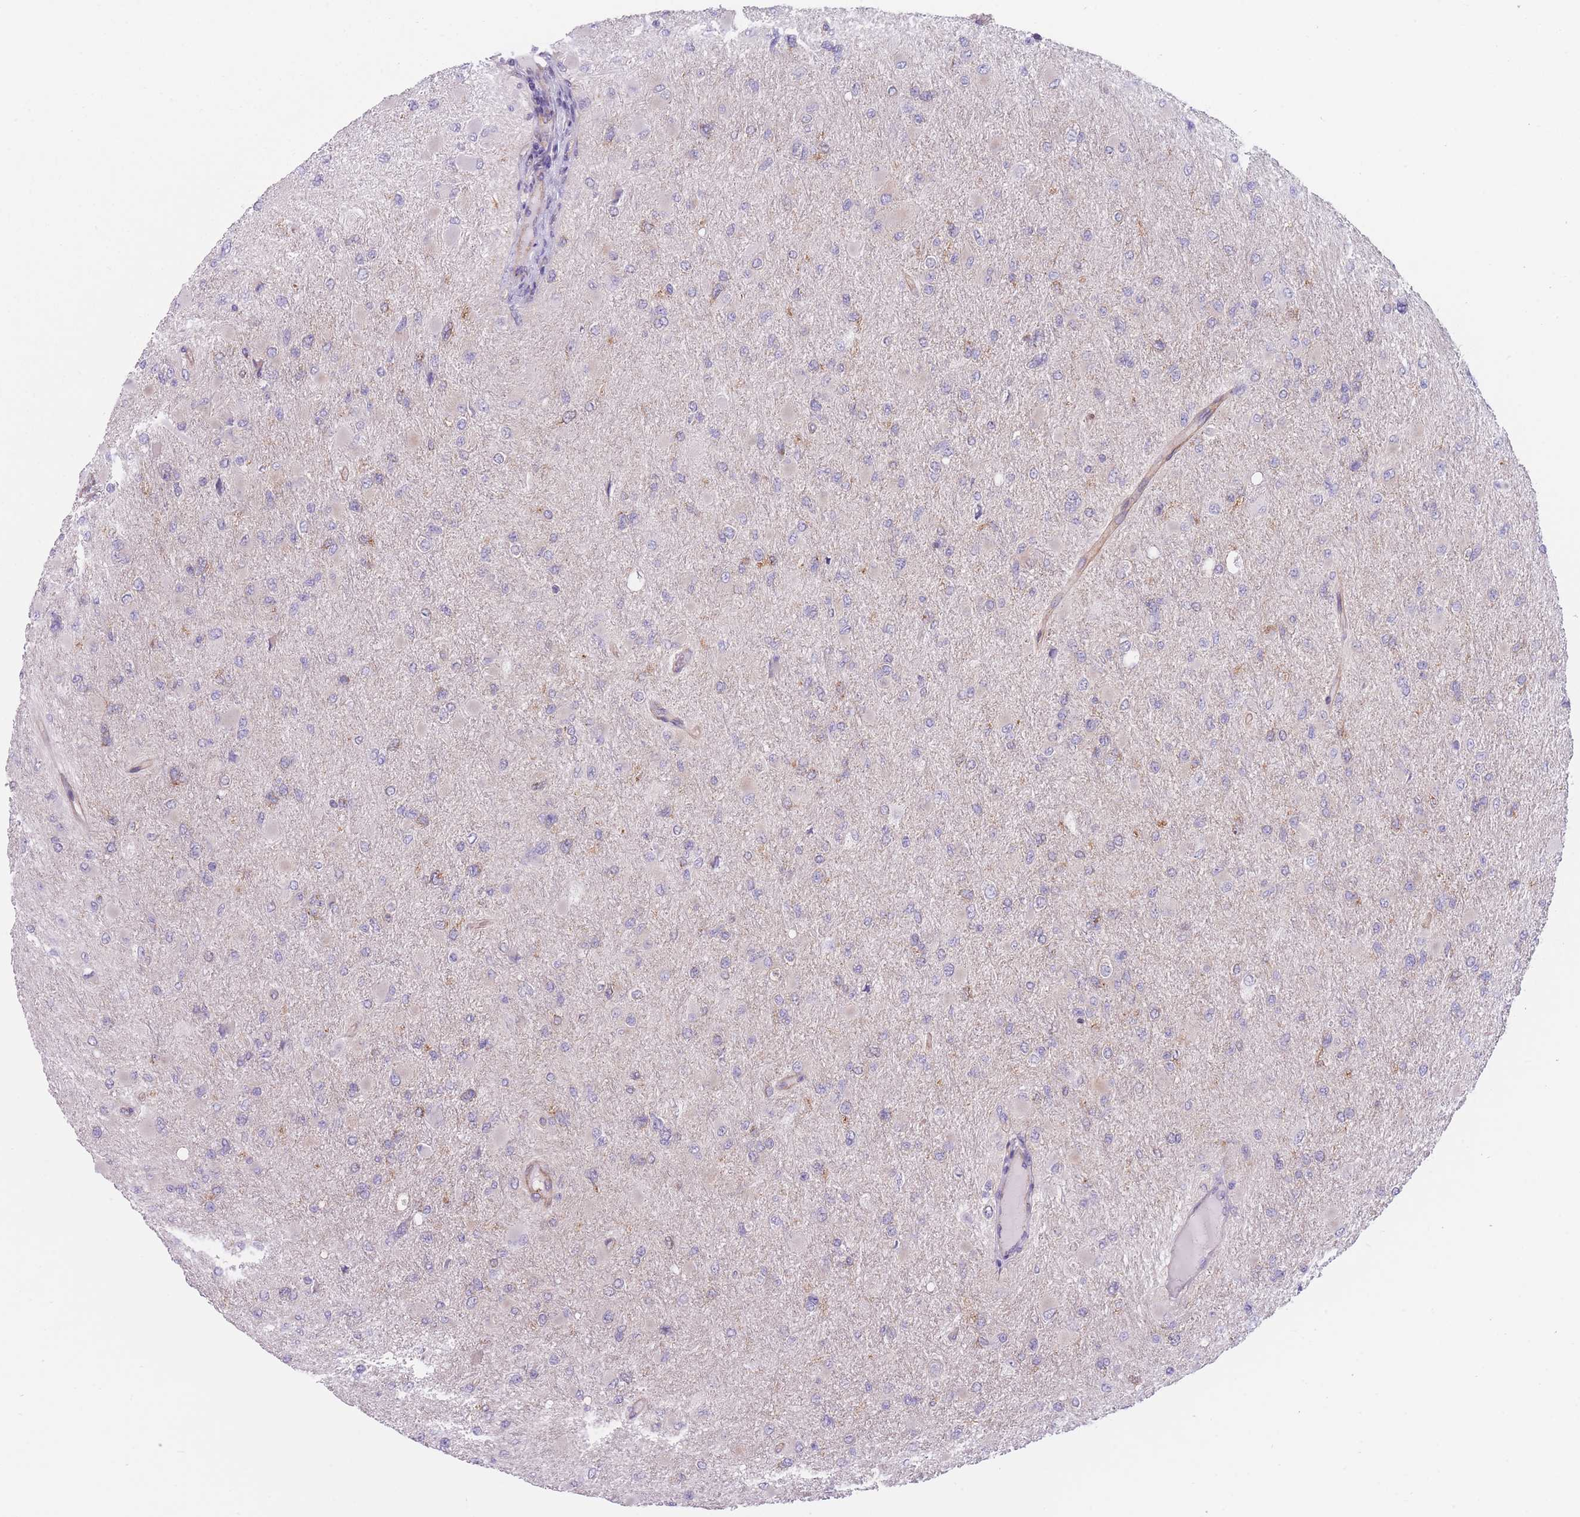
{"staining": {"intensity": "weak", "quantity": "<25%", "location": "cytoplasmic/membranous"}, "tissue": "glioma", "cell_type": "Tumor cells", "image_type": "cancer", "snomed": [{"axis": "morphology", "description": "Glioma, malignant, High grade"}, {"axis": "topography", "description": "Cerebral cortex"}], "caption": "The IHC micrograph has no significant expression in tumor cells of glioma tissue.", "gene": "SERPINB3", "patient": {"sex": "female", "age": 36}}